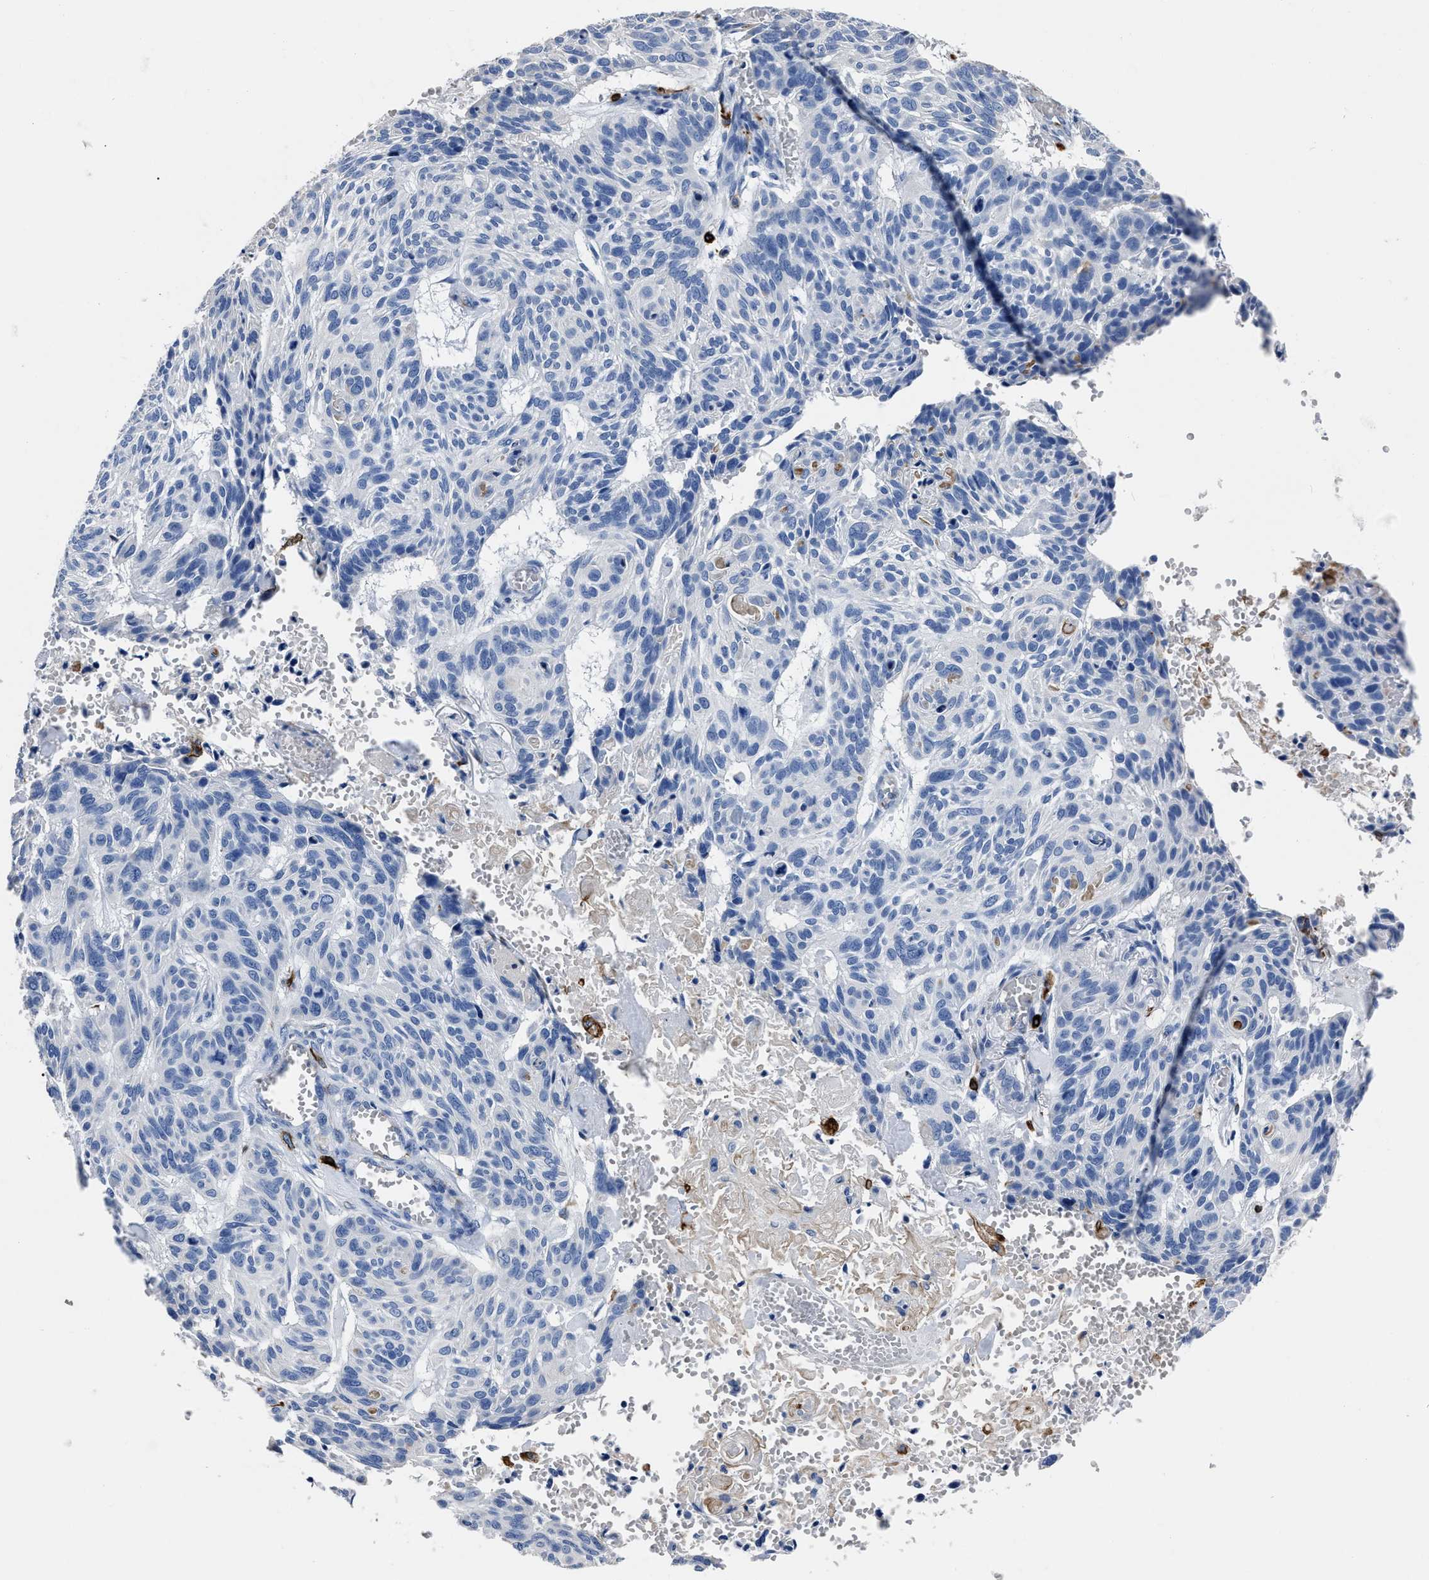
{"staining": {"intensity": "negative", "quantity": "none", "location": "none"}, "tissue": "skin cancer", "cell_type": "Tumor cells", "image_type": "cancer", "snomed": [{"axis": "morphology", "description": "Basal cell carcinoma"}, {"axis": "topography", "description": "Skin"}], "caption": "Photomicrograph shows no significant protein positivity in tumor cells of skin cancer (basal cell carcinoma). (DAB immunohistochemistry with hematoxylin counter stain).", "gene": "OR10G3", "patient": {"sex": "male", "age": 85}}